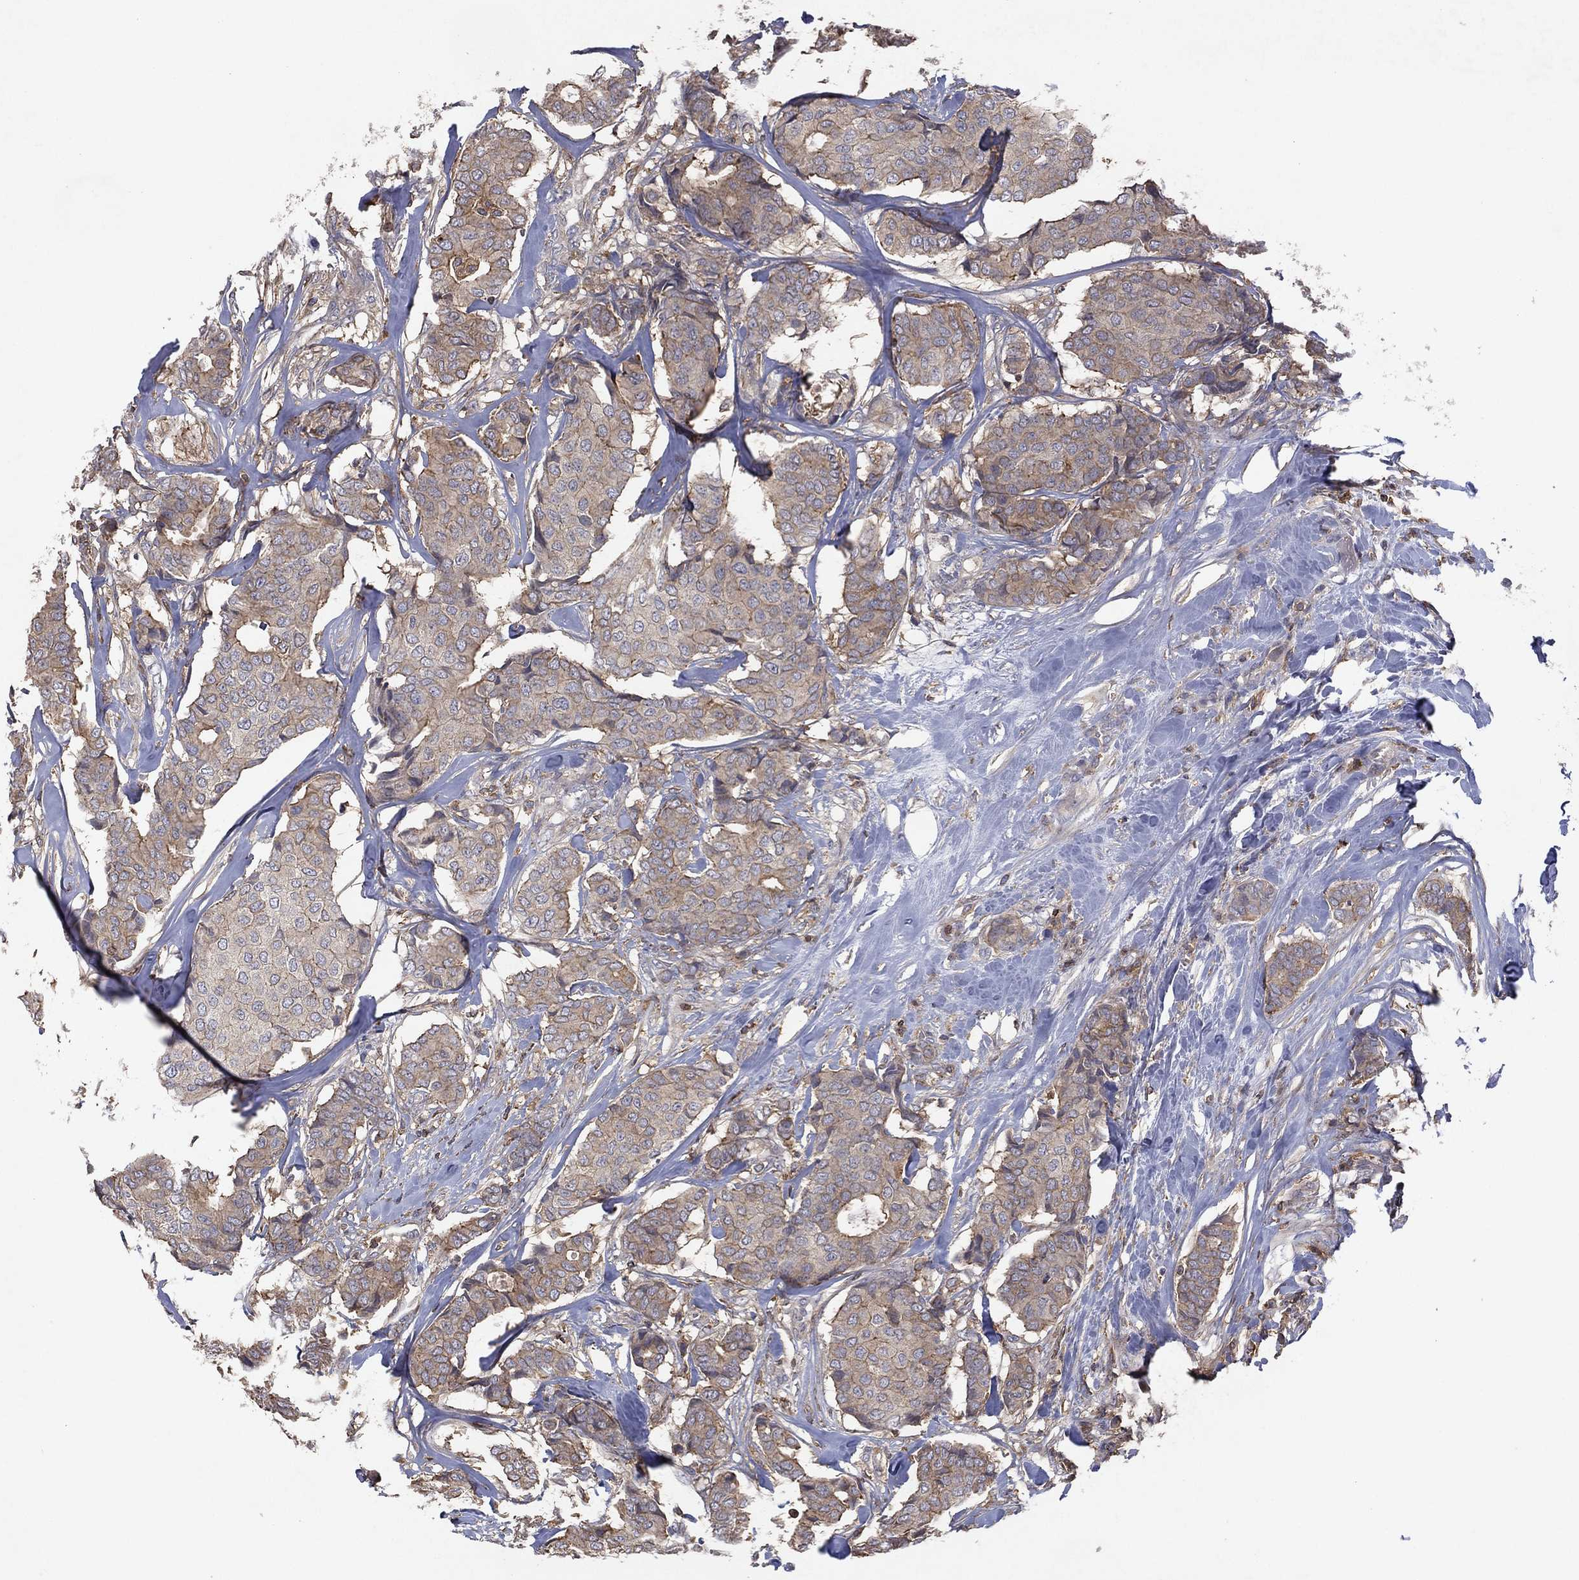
{"staining": {"intensity": "moderate", "quantity": "<25%", "location": "cytoplasmic/membranous"}, "tissue": "breast cancer", "cell_type": "Tumor cells", "image_type": "cancer", "snomed": [{"axis": "morphology", "description": "Duct carcinoma"}, {"axis": "topography", "description": "Breast"}], "caption": "This is an image of IHC staining of breast cancer (invasive ductal carcinoma), which shows moderate staining in the cytoplasmic/membranous of tumor cells.", "gene": "DOCK8", "patient": {"sex": "female", "age": 75}}